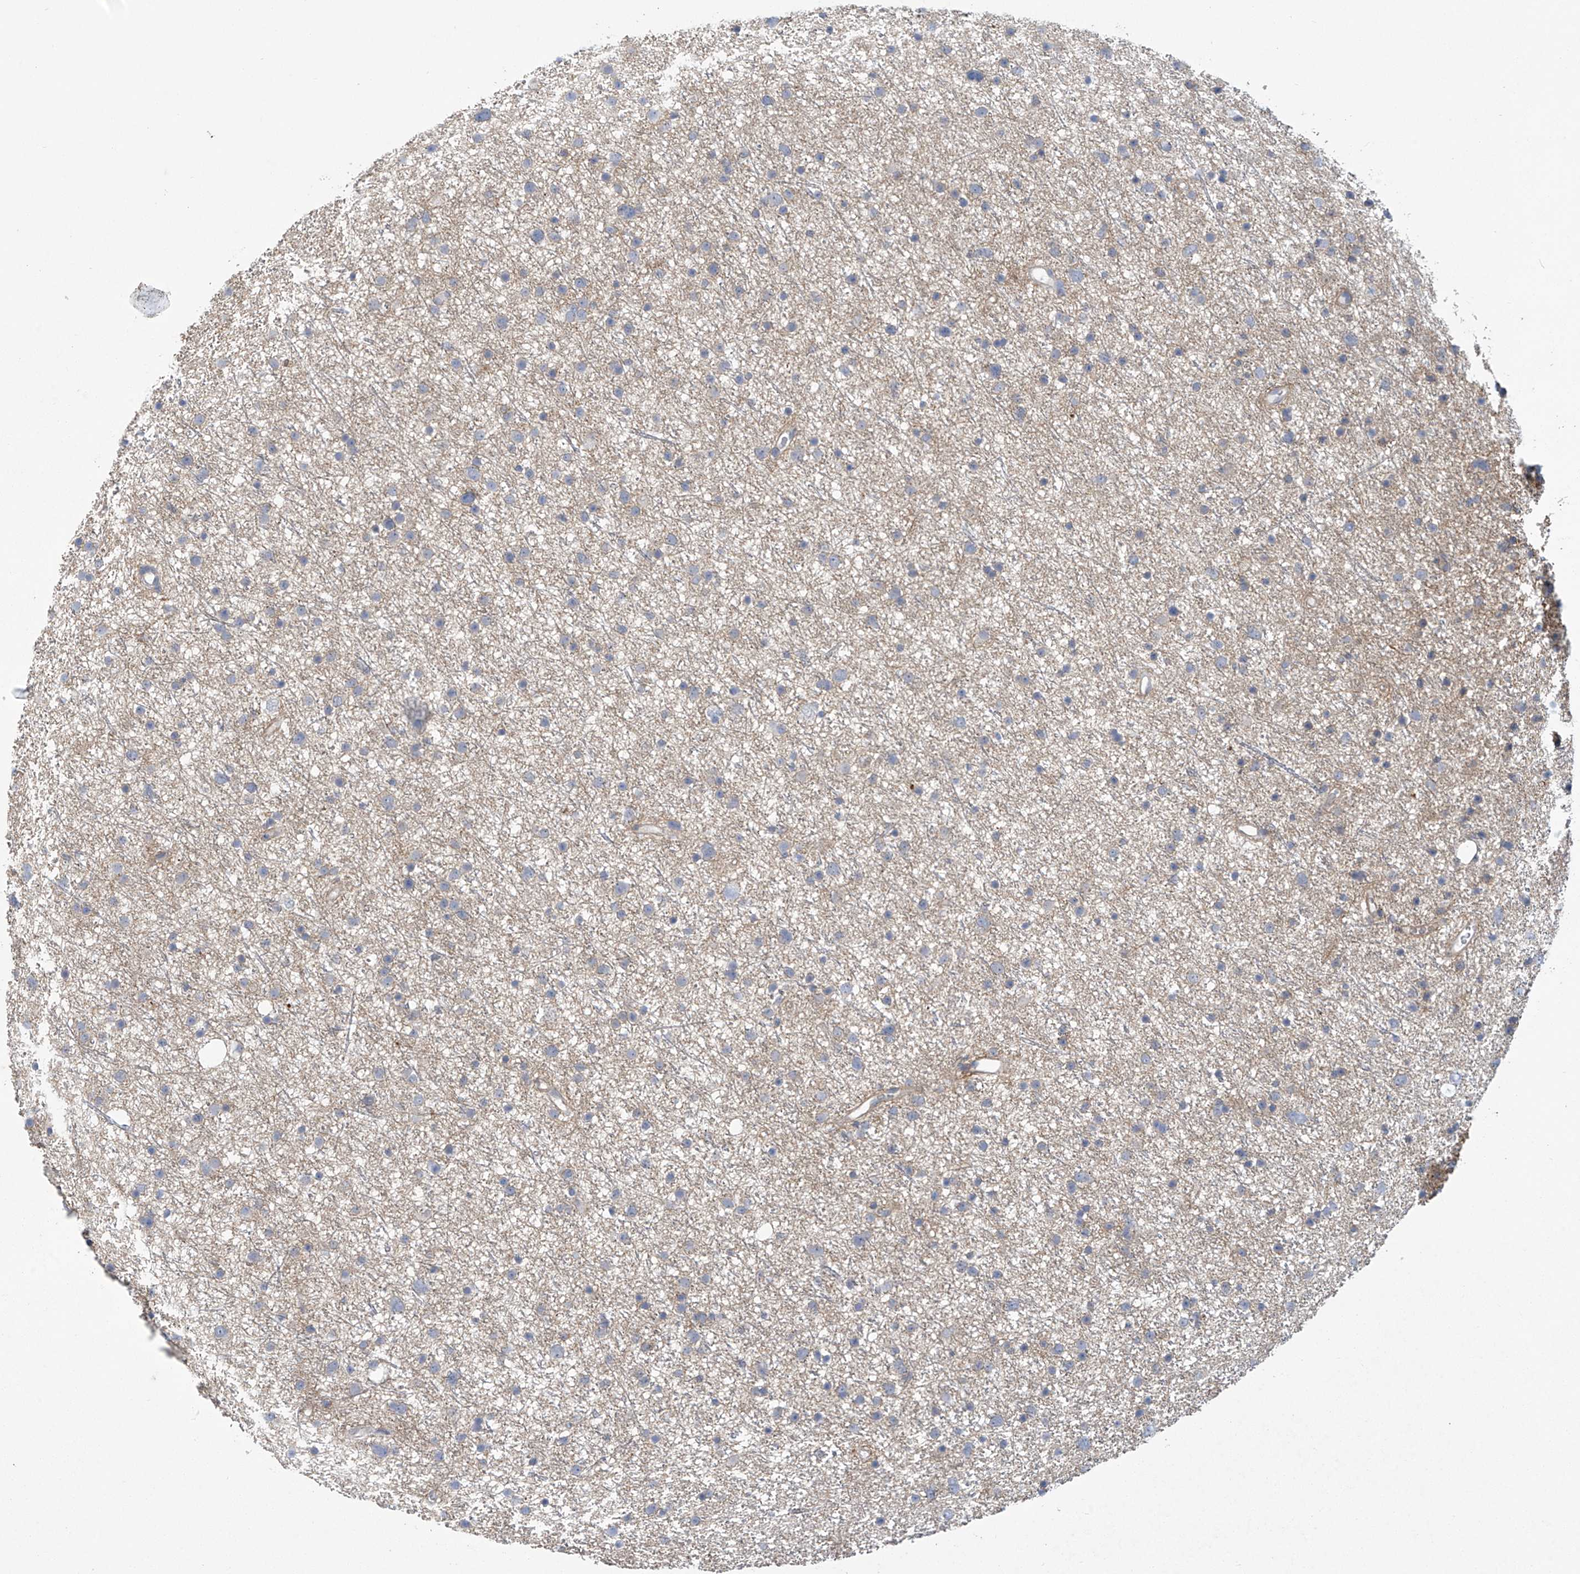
{"staining": {"intensity": "negative", "quantity": "none", "location": "none"}, "tissue": "glioma", "cell_type": "Tumor cells", "image_type": "cancer", "snomed": [{"axis": "morphology", "description": "Glioma, malignant, Low grade"}, {"axis": "topography", "description": "Cerebral cortex"}], "caption": "Immunohistochemistry (IHC) of glioma reveals no staining in tumor cells. (Immunohistochemistry (IHC), brightfield microscopy, high magnification).", "gene": "ABHD13", "patient": {"sex": "female", "age": 39}}